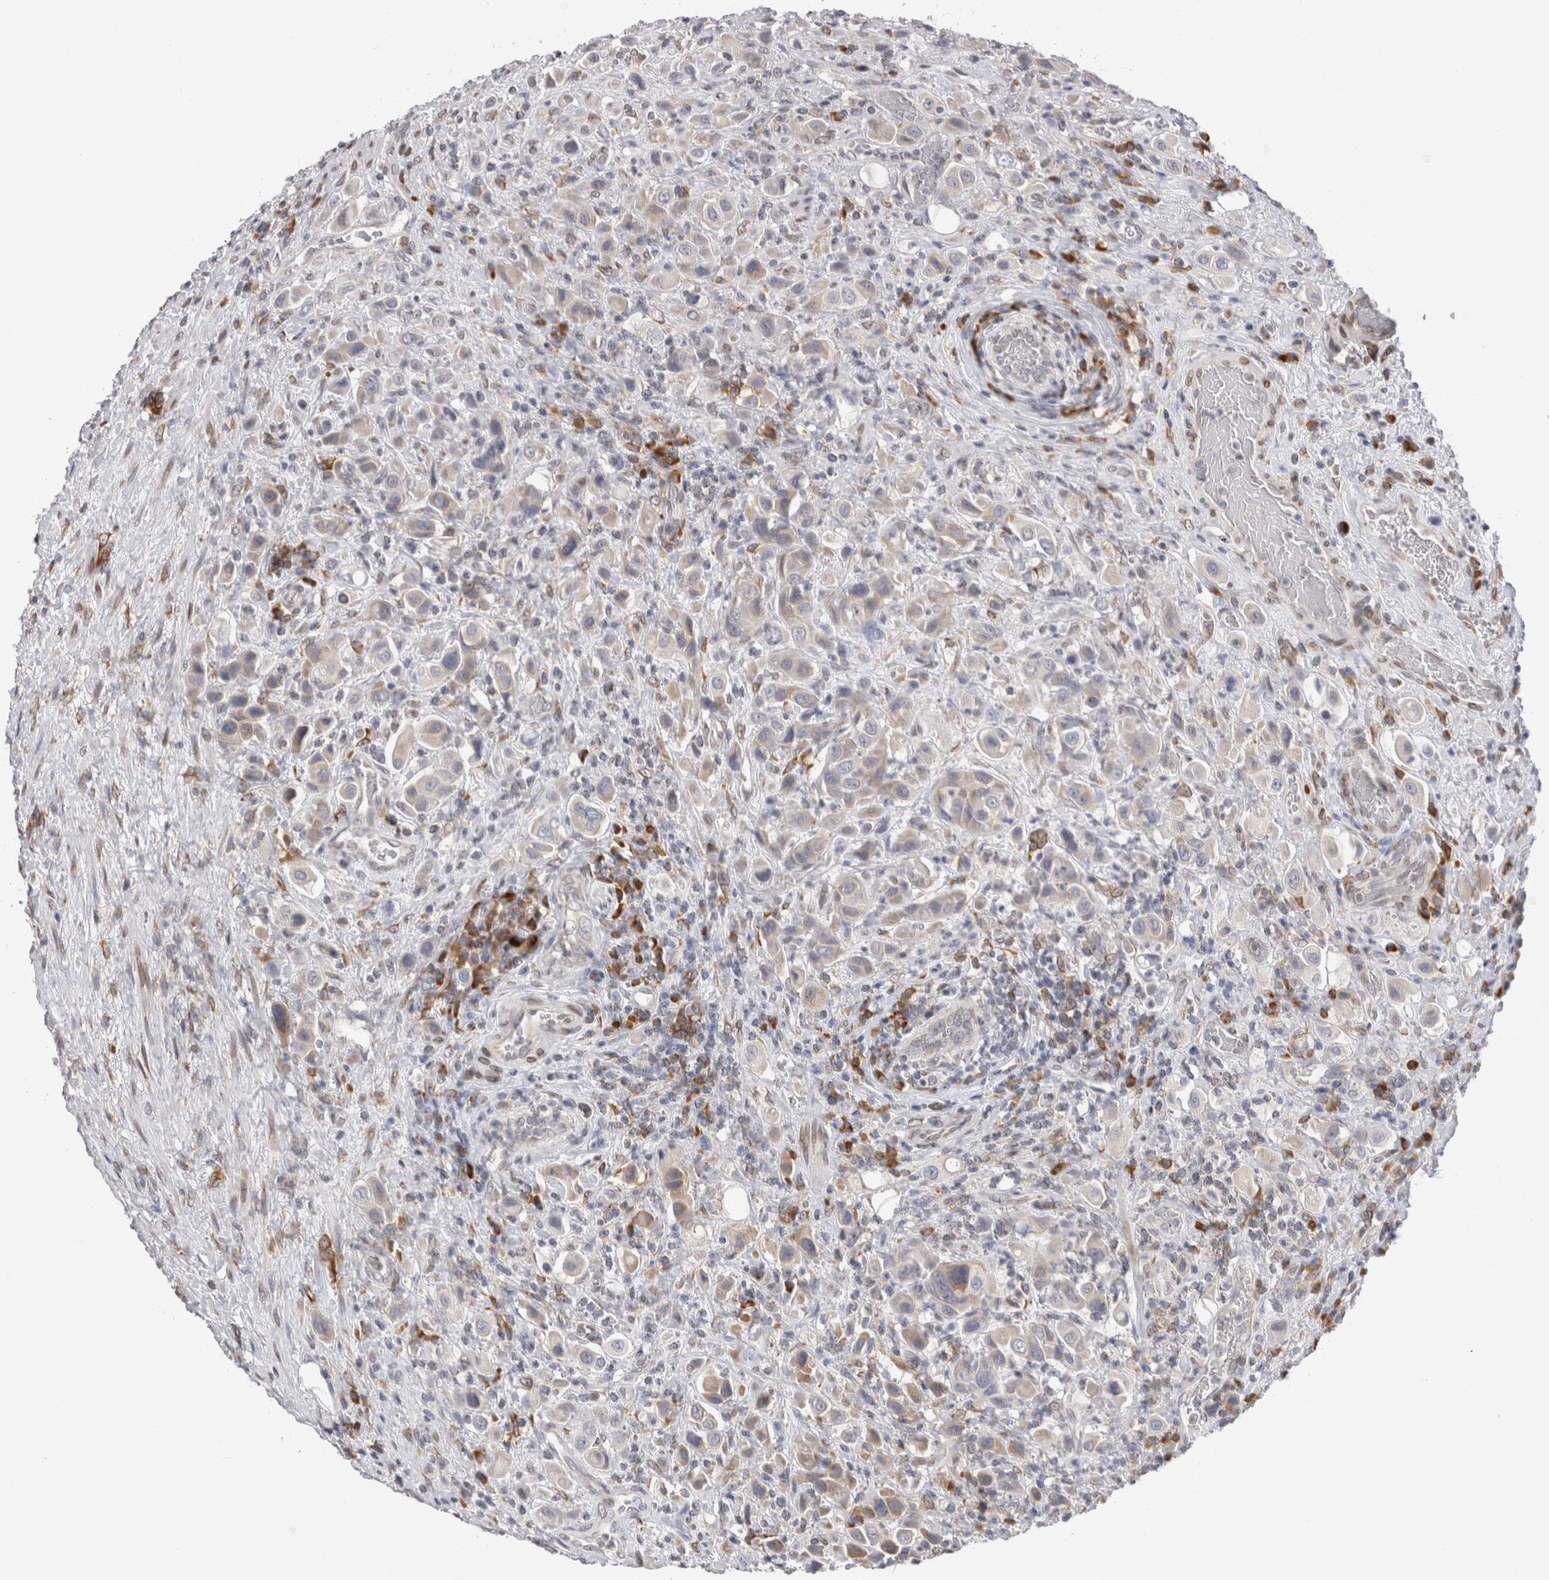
{"staining": {"intensity": "weak", "quantity": "<25%", "location": "cytoplasmic/membranous"}, "tissue": "urothelial cancer", "cell_type": "Tumor cells", "image_type": "cancer", "snomed": [{"axis": "morphology", "description": "Urothelial carcinoma, High grade"}, {"axis": "topography", "description": "Urinary bladder"}], "caption": "IHC image of urothelial cancer stained for a protein (brown), which displays no staining in tumor cells.", "gene": "VCPIP1", "patient": {"sex": "male", "age": 50}}